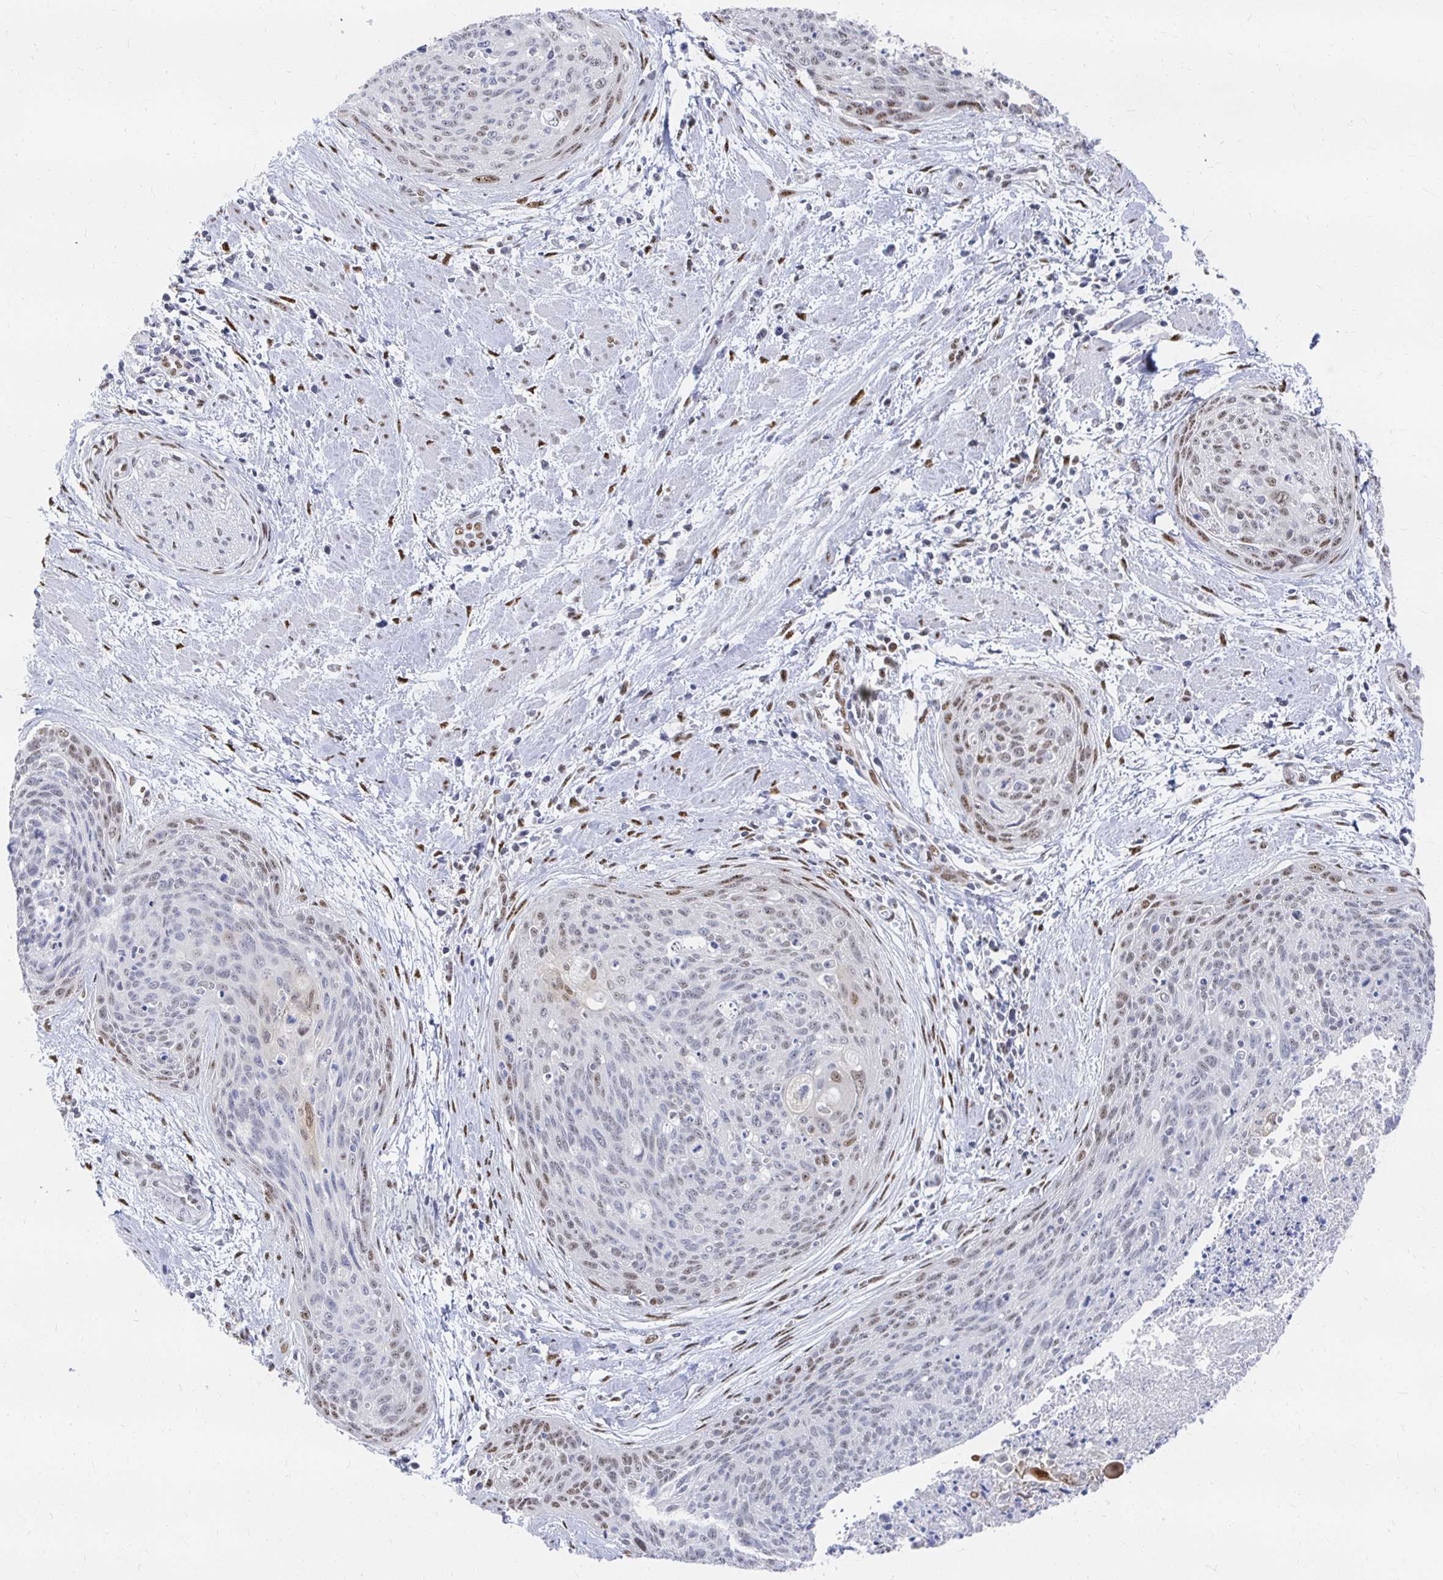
{"staining": {"intensity": "moderate", "quantity": "<25%", "location": "nuclear"}, "tissue": "cervical cancer", "cell_type": "Tumor cells", "image_type": "cancer", "snomed": [{"axis": "morphology", "description": "Squamous cell carcinoma, NOS"}, {"axis": "topography", "description": "Cervix"}], "caption": "Squamous cell carcinoma (cervical) stained with immunohistochemistry (IHC) displays moderate nuclear expression in approximately <25% of tumor cells.", "gene": "CLIC3", "patient": {"sex": "female", "age": 55}}